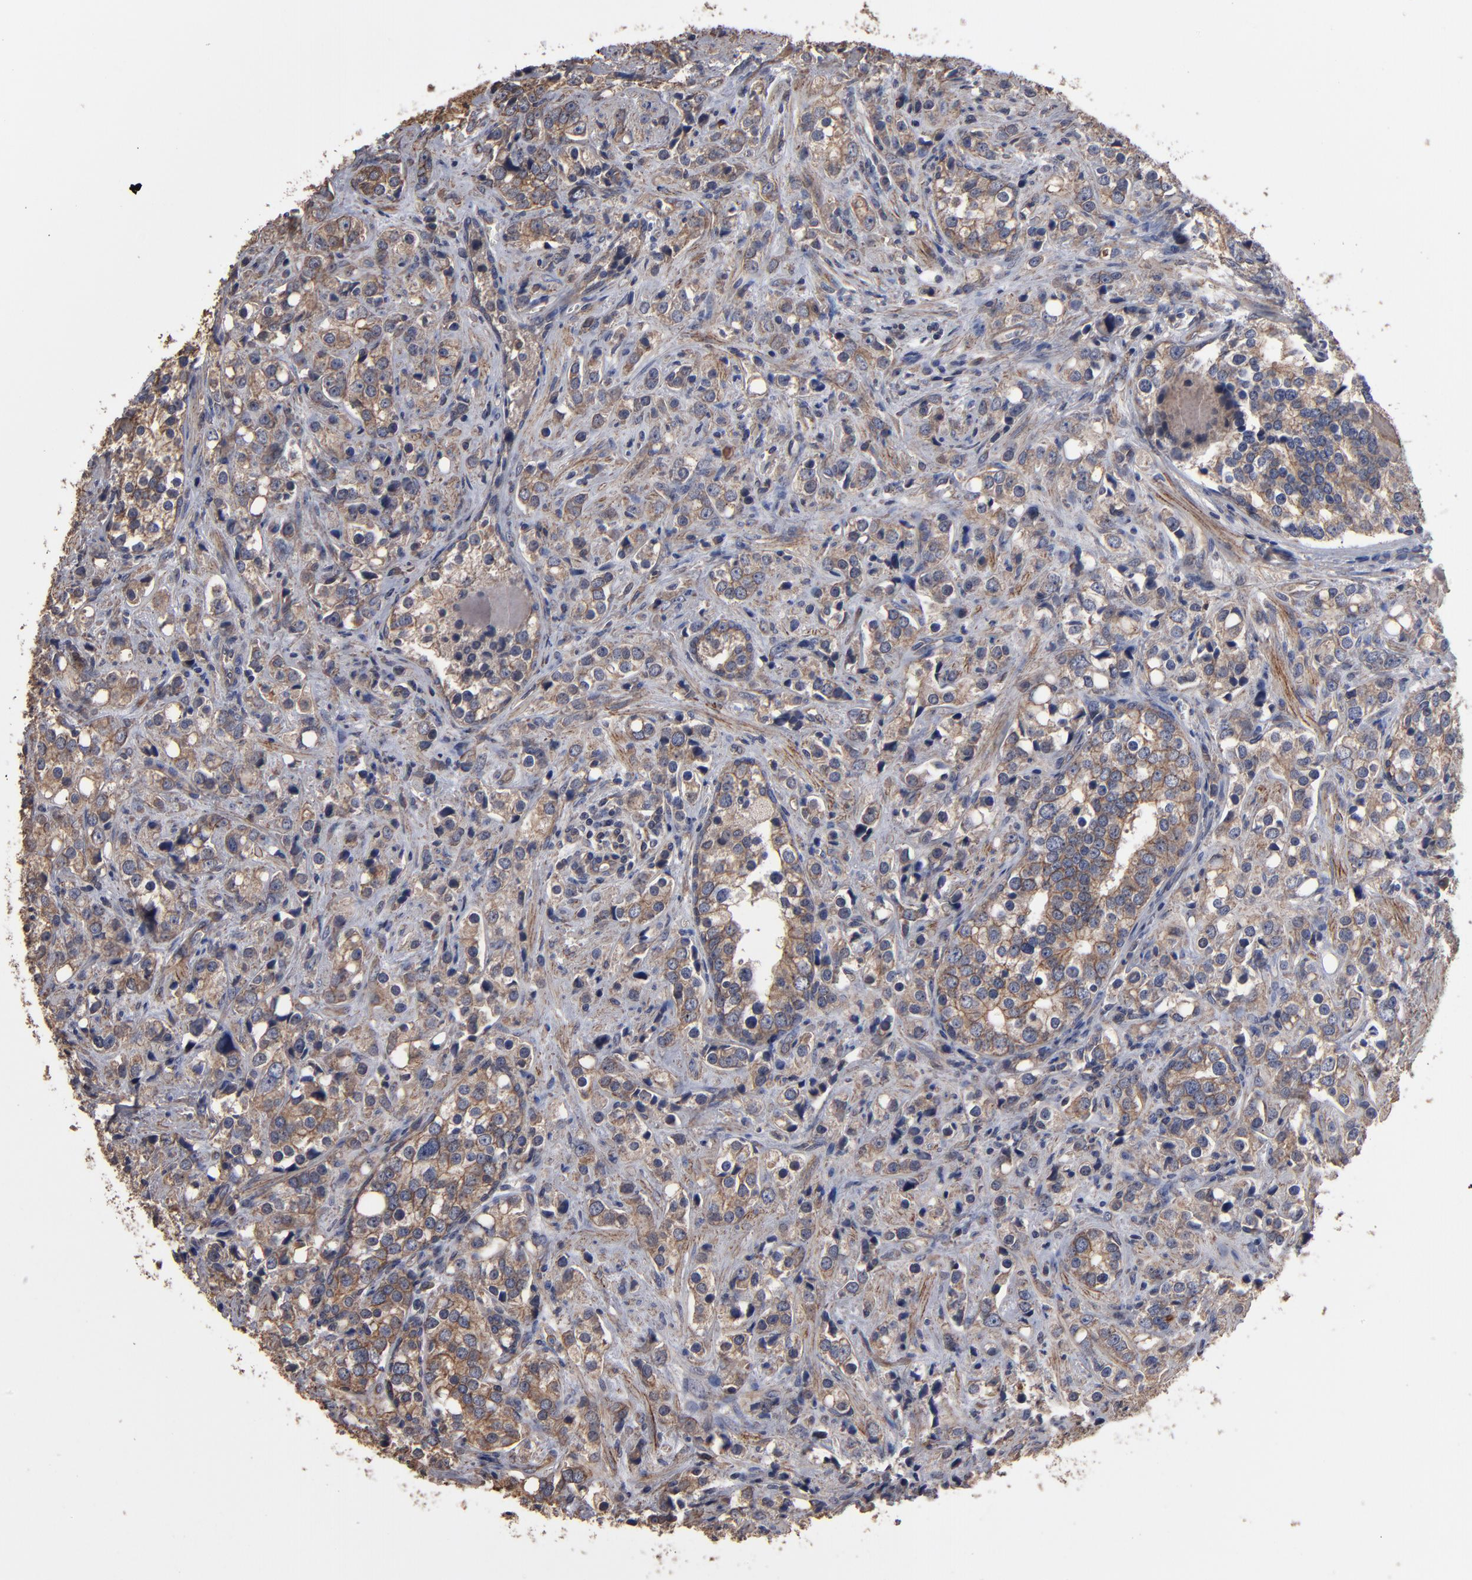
{"staining": {"intensity": "weak", "quantity": ">75%", "location": "cytoplasmic/membranous"}, "tissue": "prostate cancer", "cell_type": "Tumor cells", "image_type": "cancer", "snomed": [{"axis": "morphology", "description": "Adenocarcinoma, High grade"}, {"axis": "topography", "description": "Prostate"}], "caption": "Weak cytoplasmic/membranous protein expression is seen in approximately >75% of tumor cells in prostate adenocarcinoma (high-grade). (IHC, brightfield microscopy, high magnification).", "gene": "DMD", "patient": {"sex": "male", "age": 71}}